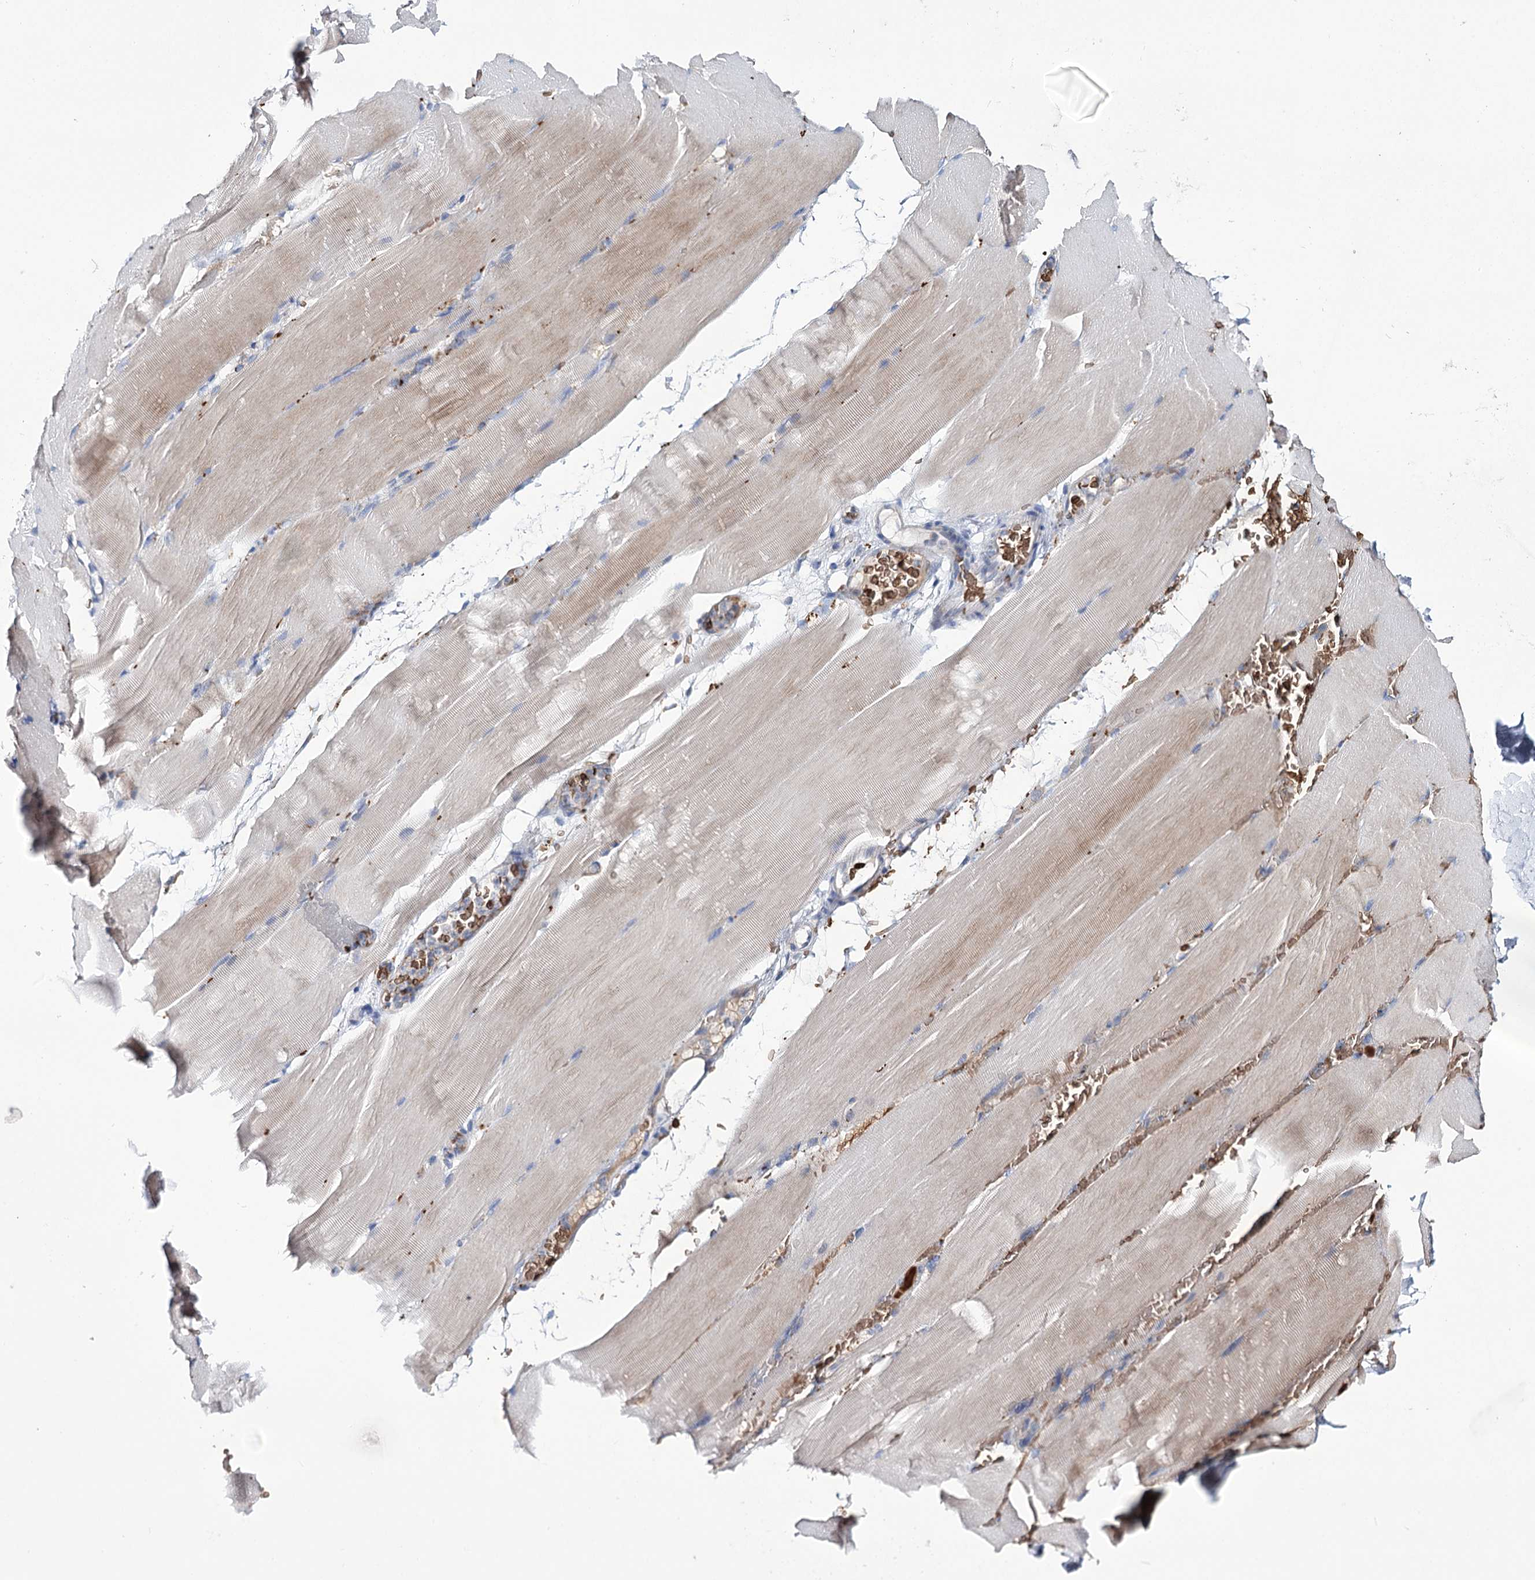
{"staining": {"intensity": "weak", "quantity": "25%-75%", "location": "cytoplasmic/membranous"}, "tissue": "skeletal muscle", "cell_type": "Myocytes", "image_type": "normal", "snomed": [{"axis": "morphology", "description": "Normal tissue, NOS"}, {"axis": "topography", "description": "Skeletal muscle"}, {"axis": "topography", "description": "Parathyroid gland"}], "caption": "Immunohistochemical staining of benign skeletal muscle demonstrates weak cytoplasmic/membranous protein positivity in approximately 25%-75% of myocytes. The protein of interest is shown in brown color, while the nuclei are stained blue.", "gene": "GBF1", "patient": {"sex": "female", "age": 37}}